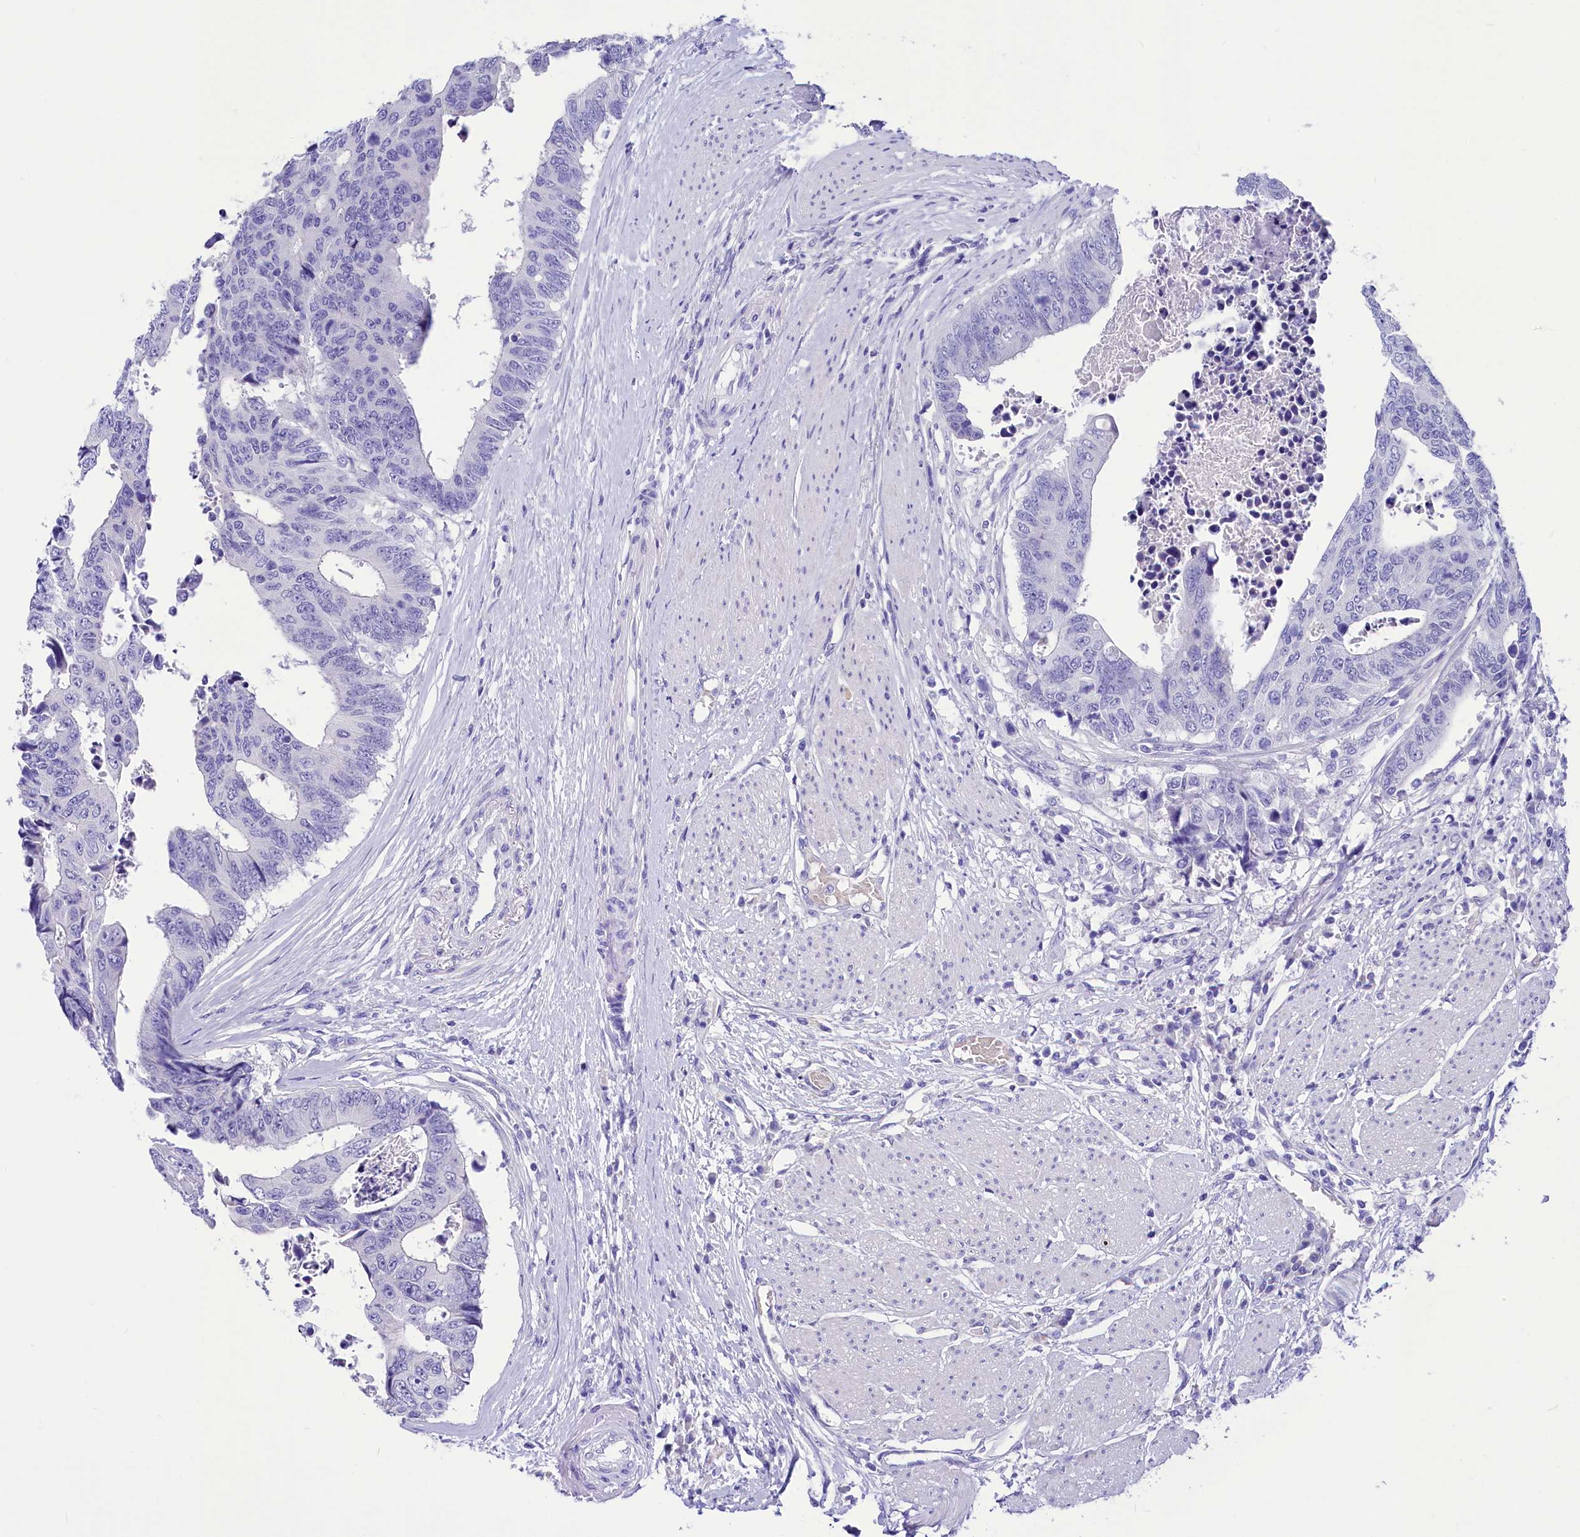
{"staining": {"intensity": "negative", "quantity": "none", "location": "none"}, "tissue": "colorectal cancer", "cell_type": "Tumor cells", "image_type": "cancer", "snomed": [{"axis": "morphology", "description": "Adenocarcinoma, NOS"}, {"axis": "topography", "description": "Rectum"}], "caption": "IHC of colorectal cancer reveals no positivity in tumor cells.", "gene": "TTC36", "patient": {"sex": "male", "age": 84}}